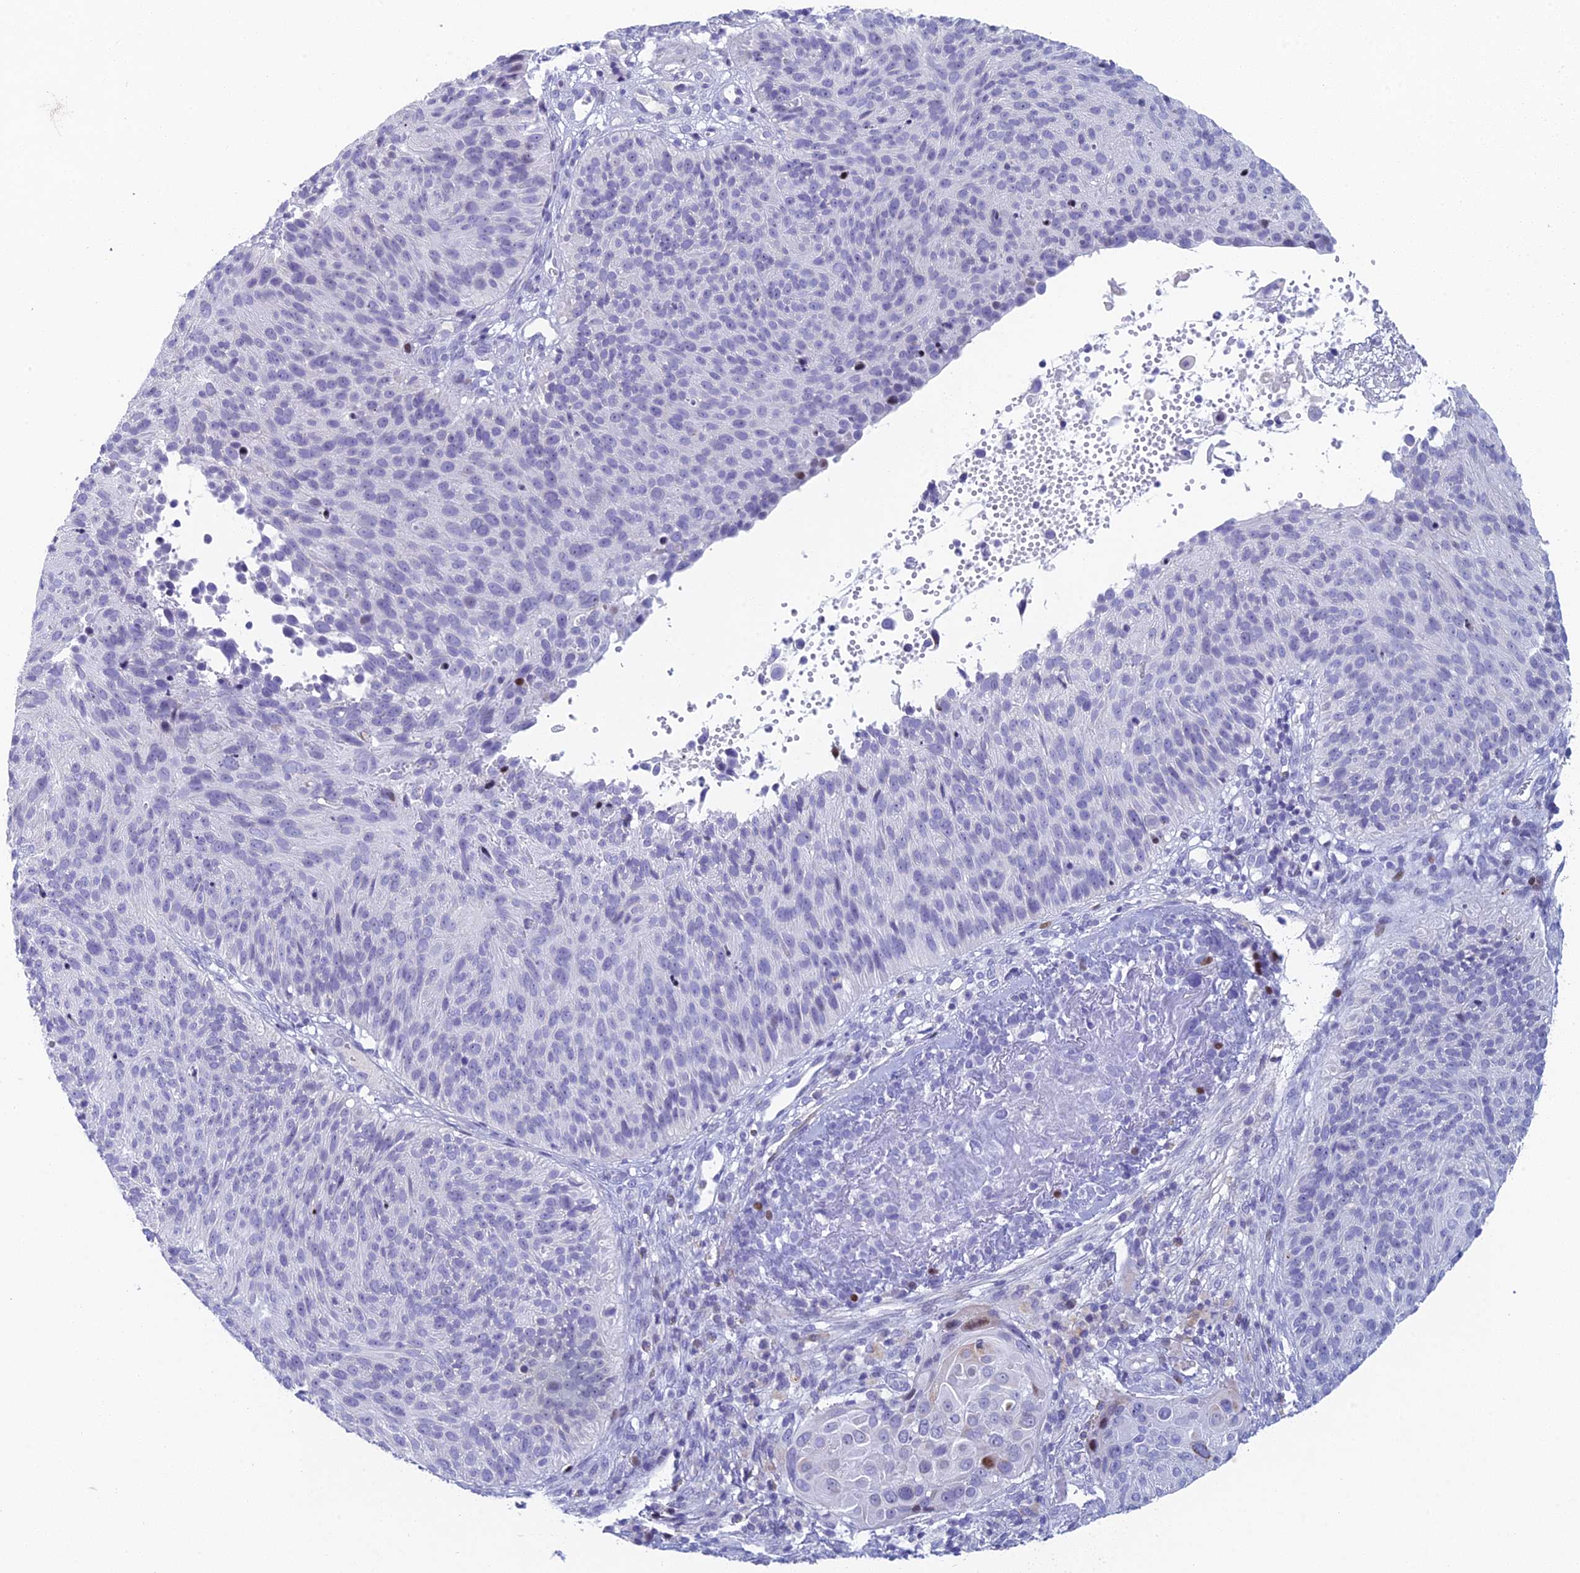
{"staining": {"intensity": "negative", "quantity": "none", "location": "none"}, "tissue": "cervical cancer", "cell_type": "Tumor cells", "image_type": "cancer", "snomed": [{"axis": "morphology", "description": "Squamous cell carcinoma, NOS"}, {"axis": "topography", "description": "Cervix"}], "caption": "Immunohistochemical staining of cervical cancer (squamous cell carcinoma) shows no significant expression in tumor cells. (DAB immunohistochemistry (IHC), high magnification).", "gene": "REXO5", "patient": {"sex": "female", "age": 74}}